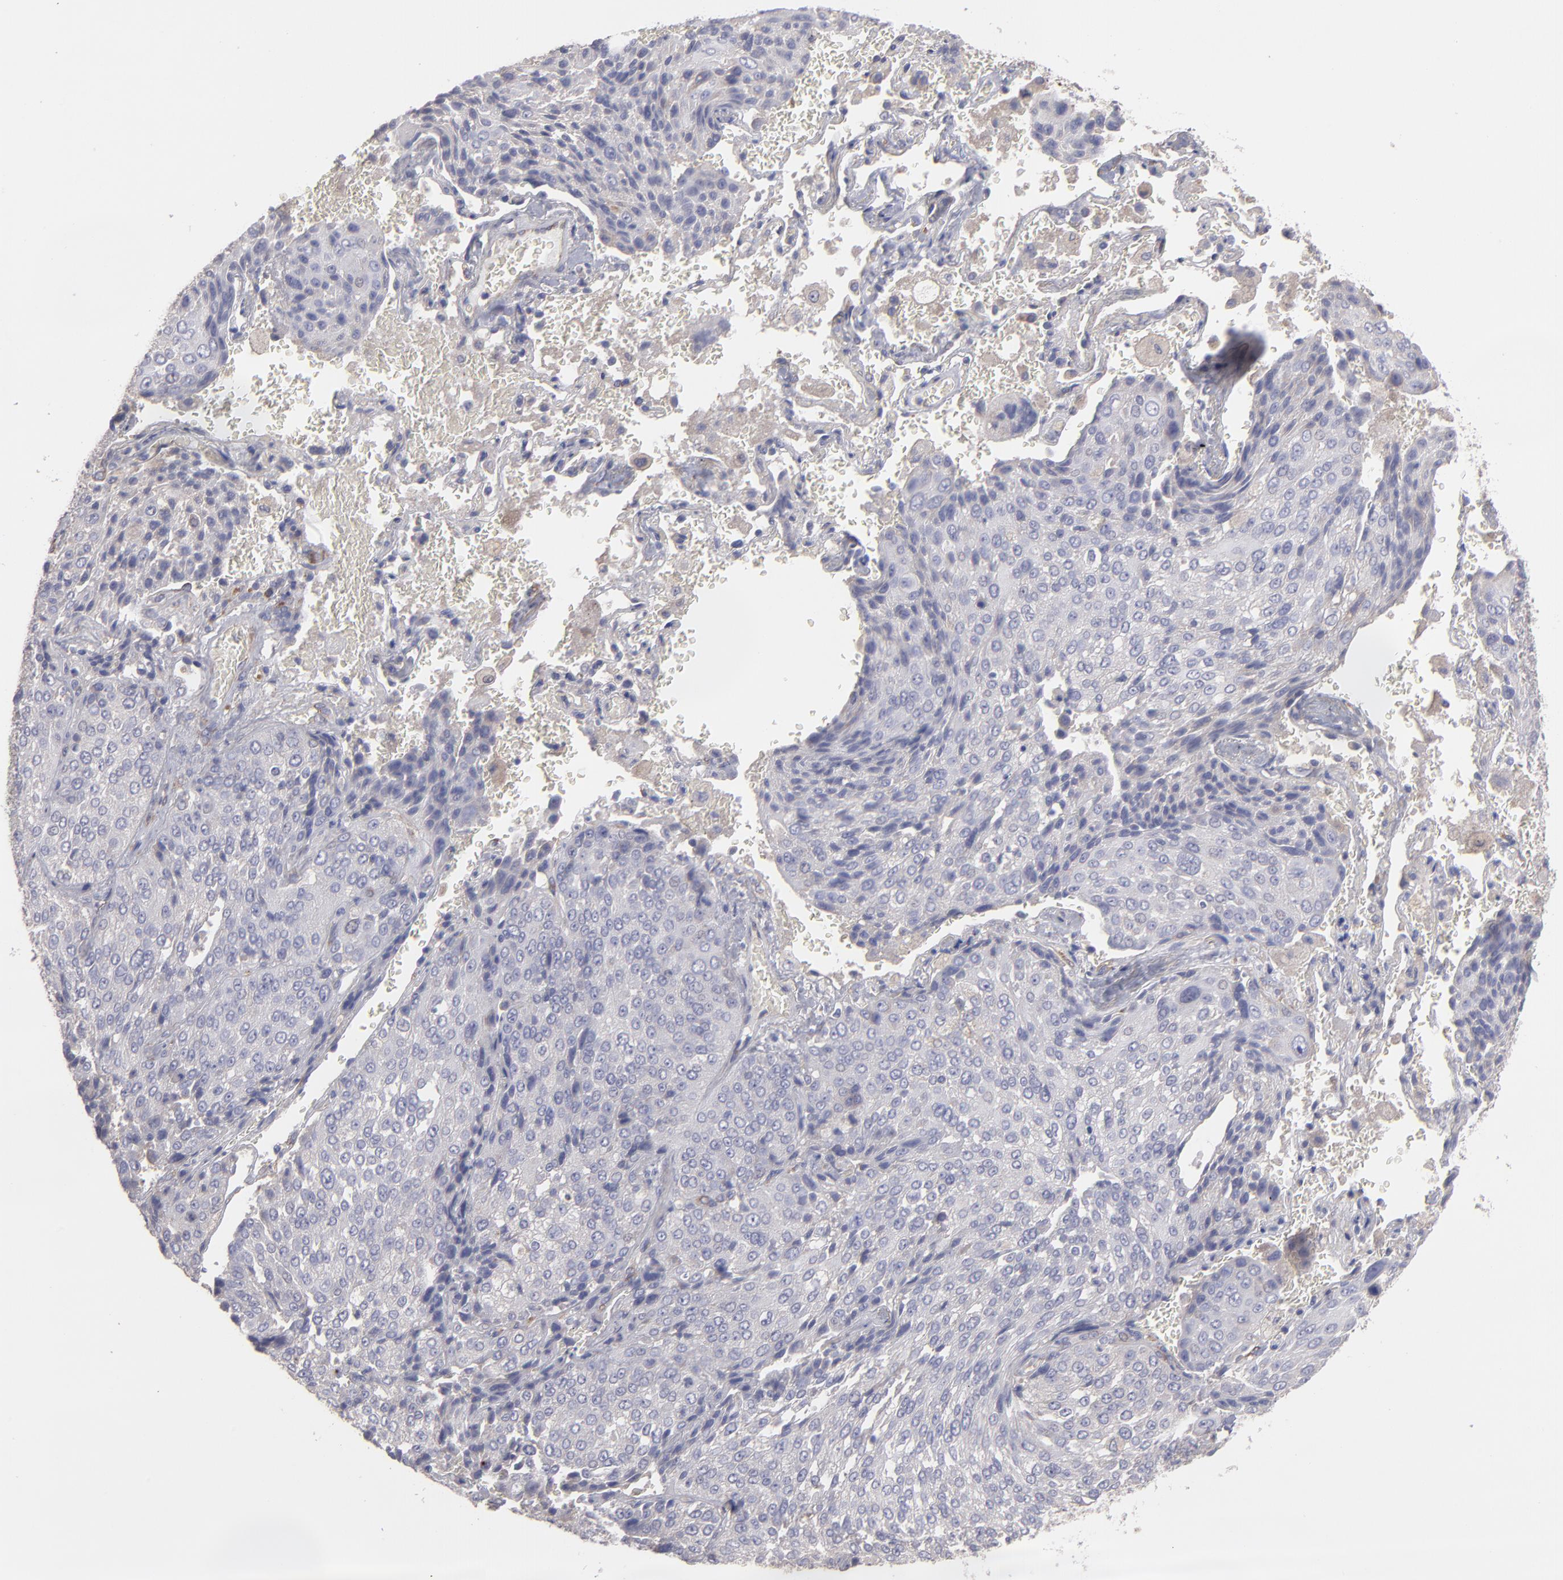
{"staining": {"intensity": "weak", "quantity": "<25%", "location": "cytoplasmic/membranous"}, "tissue": "lung cancer", "cell_type": "Tumor cells", "image_type": "cancer", "snomed": [{"axis": "morphology", "description": "Squamous cell carcinoma, NOS"}, {"axis": "topography", "description": "Lung"}], "caption": "High power microscopy histopathology image of an immunohistochemistry histopathology image of lung squamous cell carcinoma, revealing no significant expression in tumor cells.", "gene": "ENTPD5", "patient": {"sex": "male", "age": 54}}